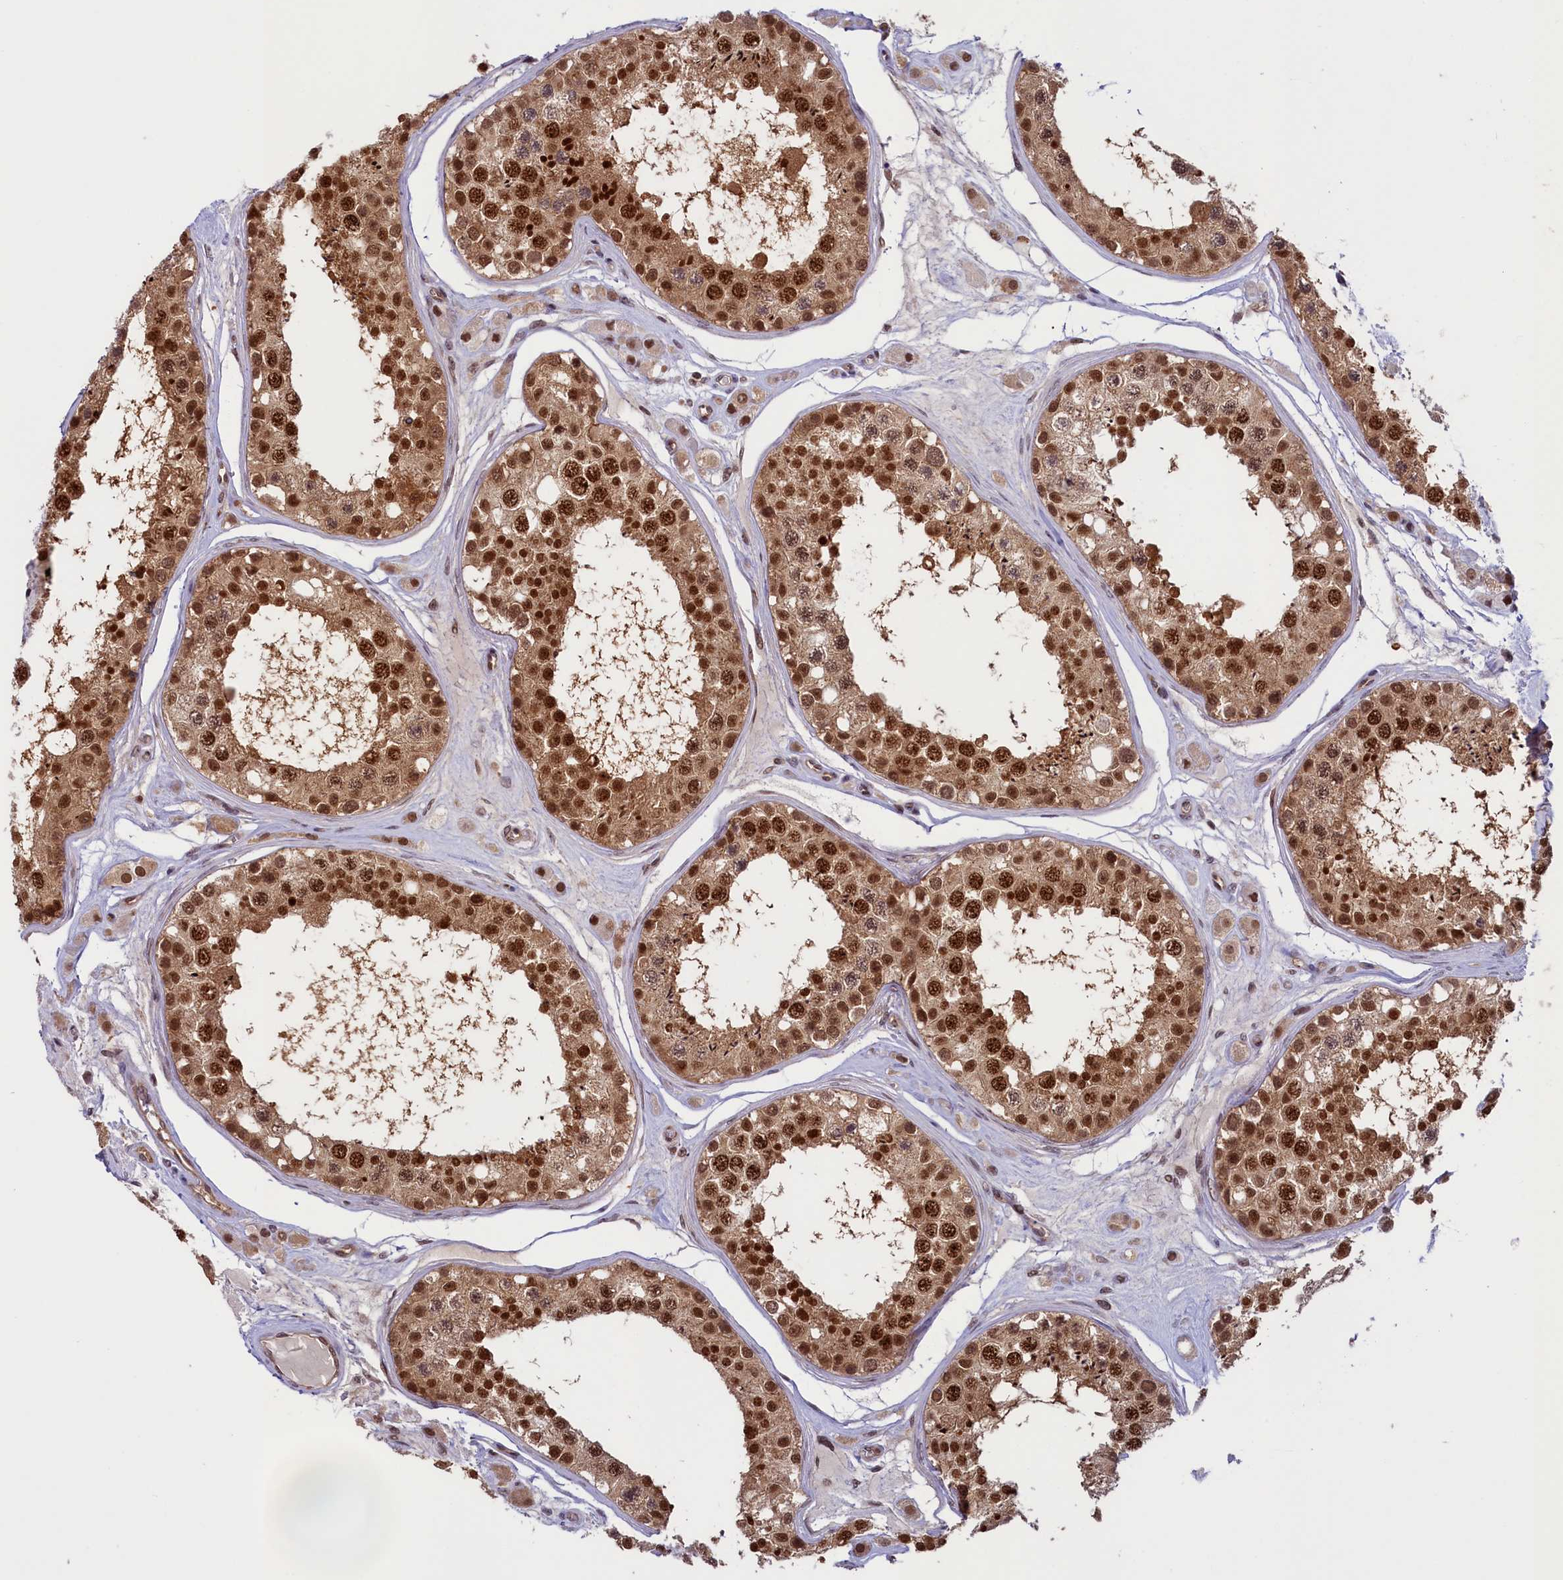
{"staining": {"intensity": "strong", "quantity": ">75%", "location": "cytoplasmic/membranous,nuclear"}, "tissue": "testis", "cell_type": "Cells in seminiferous ducts", "image_type": "normal", "snomed": [{"axis": "morphology", "description": "Normal tissue, NOS"}, {"axis": "topography", "description": "Testis"}], "caption": "Human testis stained for a protein (brown) reveals strong cytoplasmic/membranous,nuclear positive positivity in approximately >75% of cells in seminiferous ducts.", "gene": "SLC7A6OS", "patient": {"sex": "male", "age": 25}}